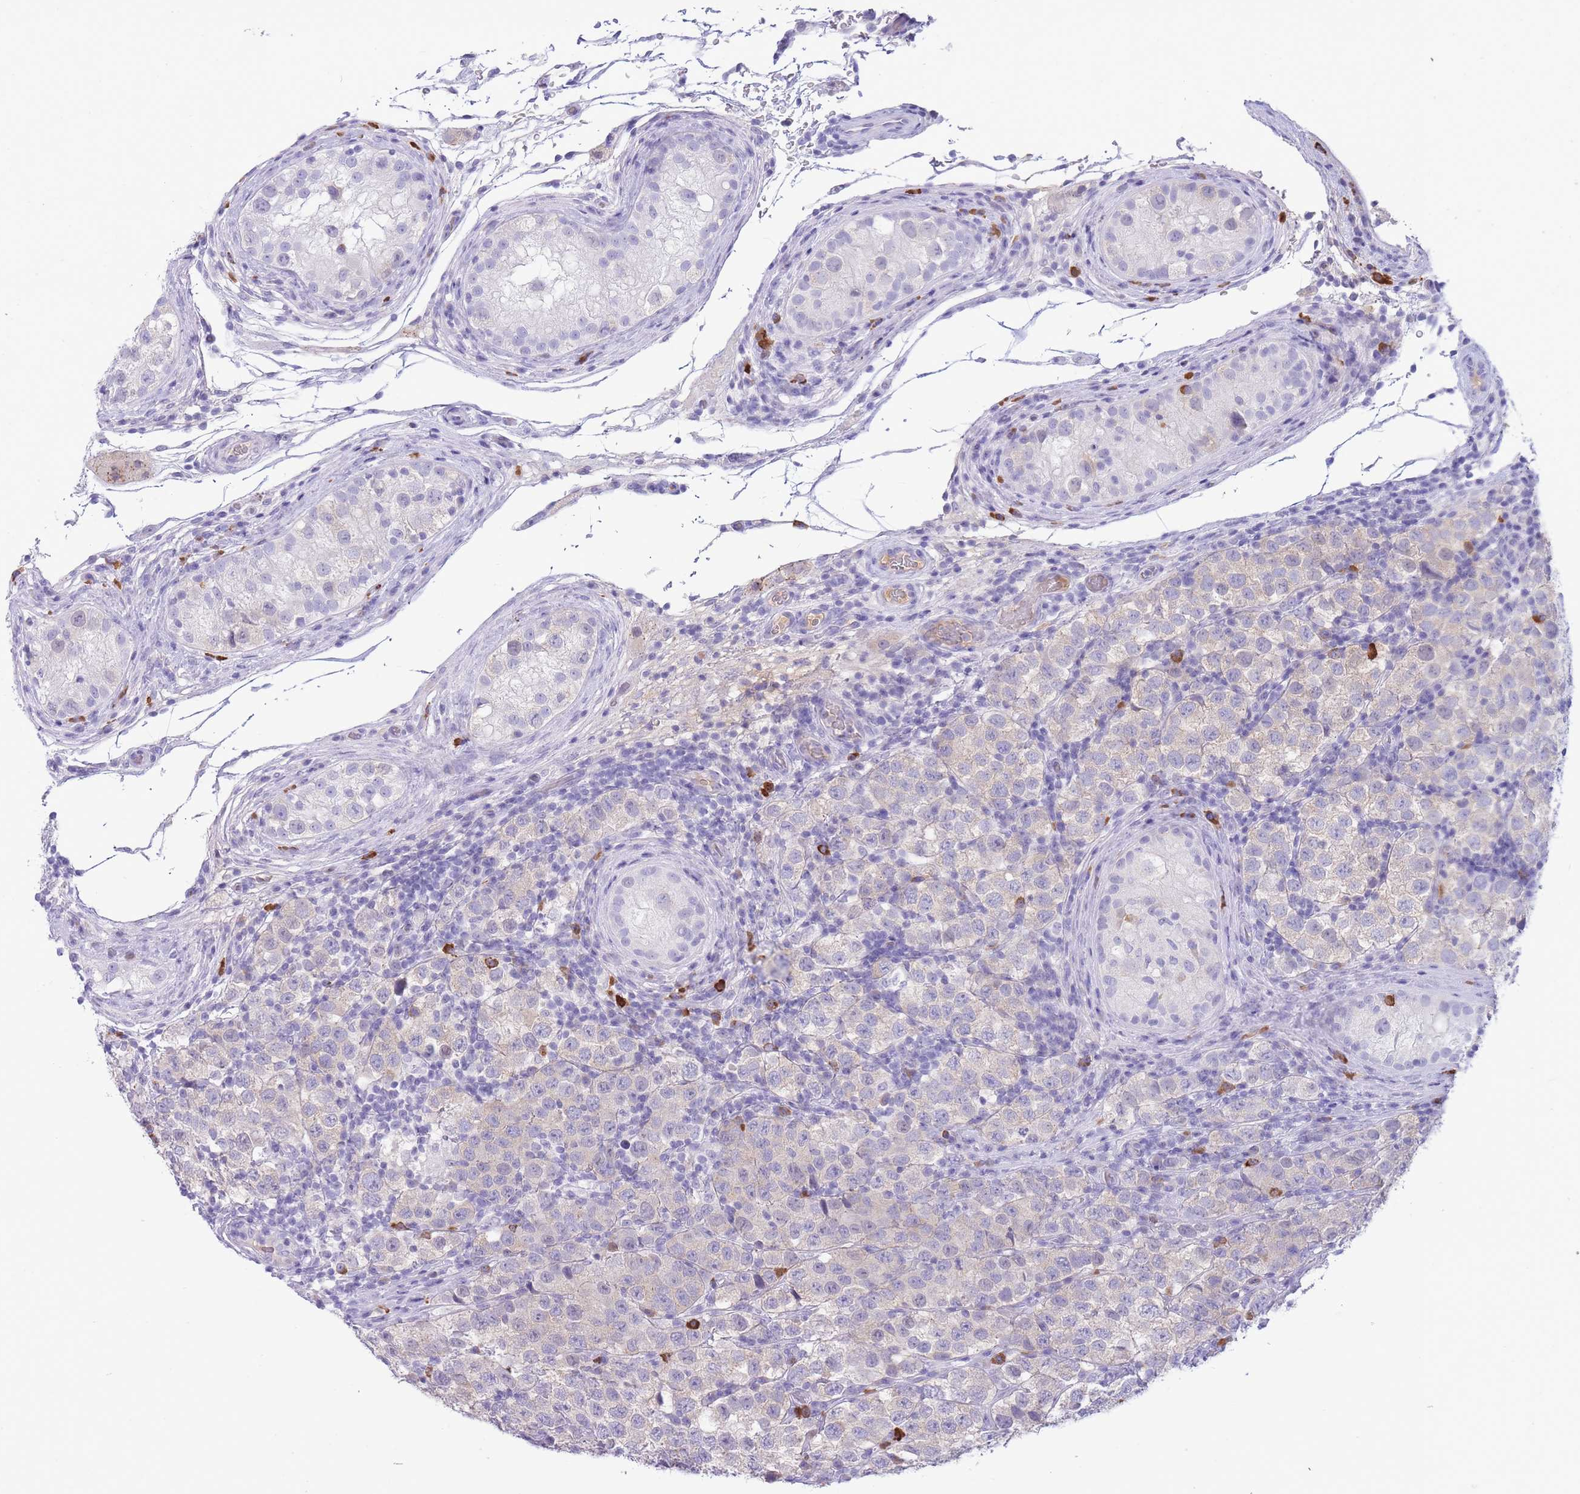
{"staining": {"intensity": "negative", "quantity": "none", "location": "none"}, "tissue": "testis cancer", "cell_type": "Tumor cells", "image_type": "cancer", "snomed": [{"axis": "morphology", "description": "Seminoma, NOS"}, {"axis": "topography", "description": "Testis"}], "caption": "This micrograph is of seminoma (testis) stained with IHC to label a protein in brown with the nuclei are counter-stained blue. There is no positivity in tumor cells. Nuclei are stained in blue.", "gene": "ASAP3", "patient": {"sex": "male", "age": 34}}